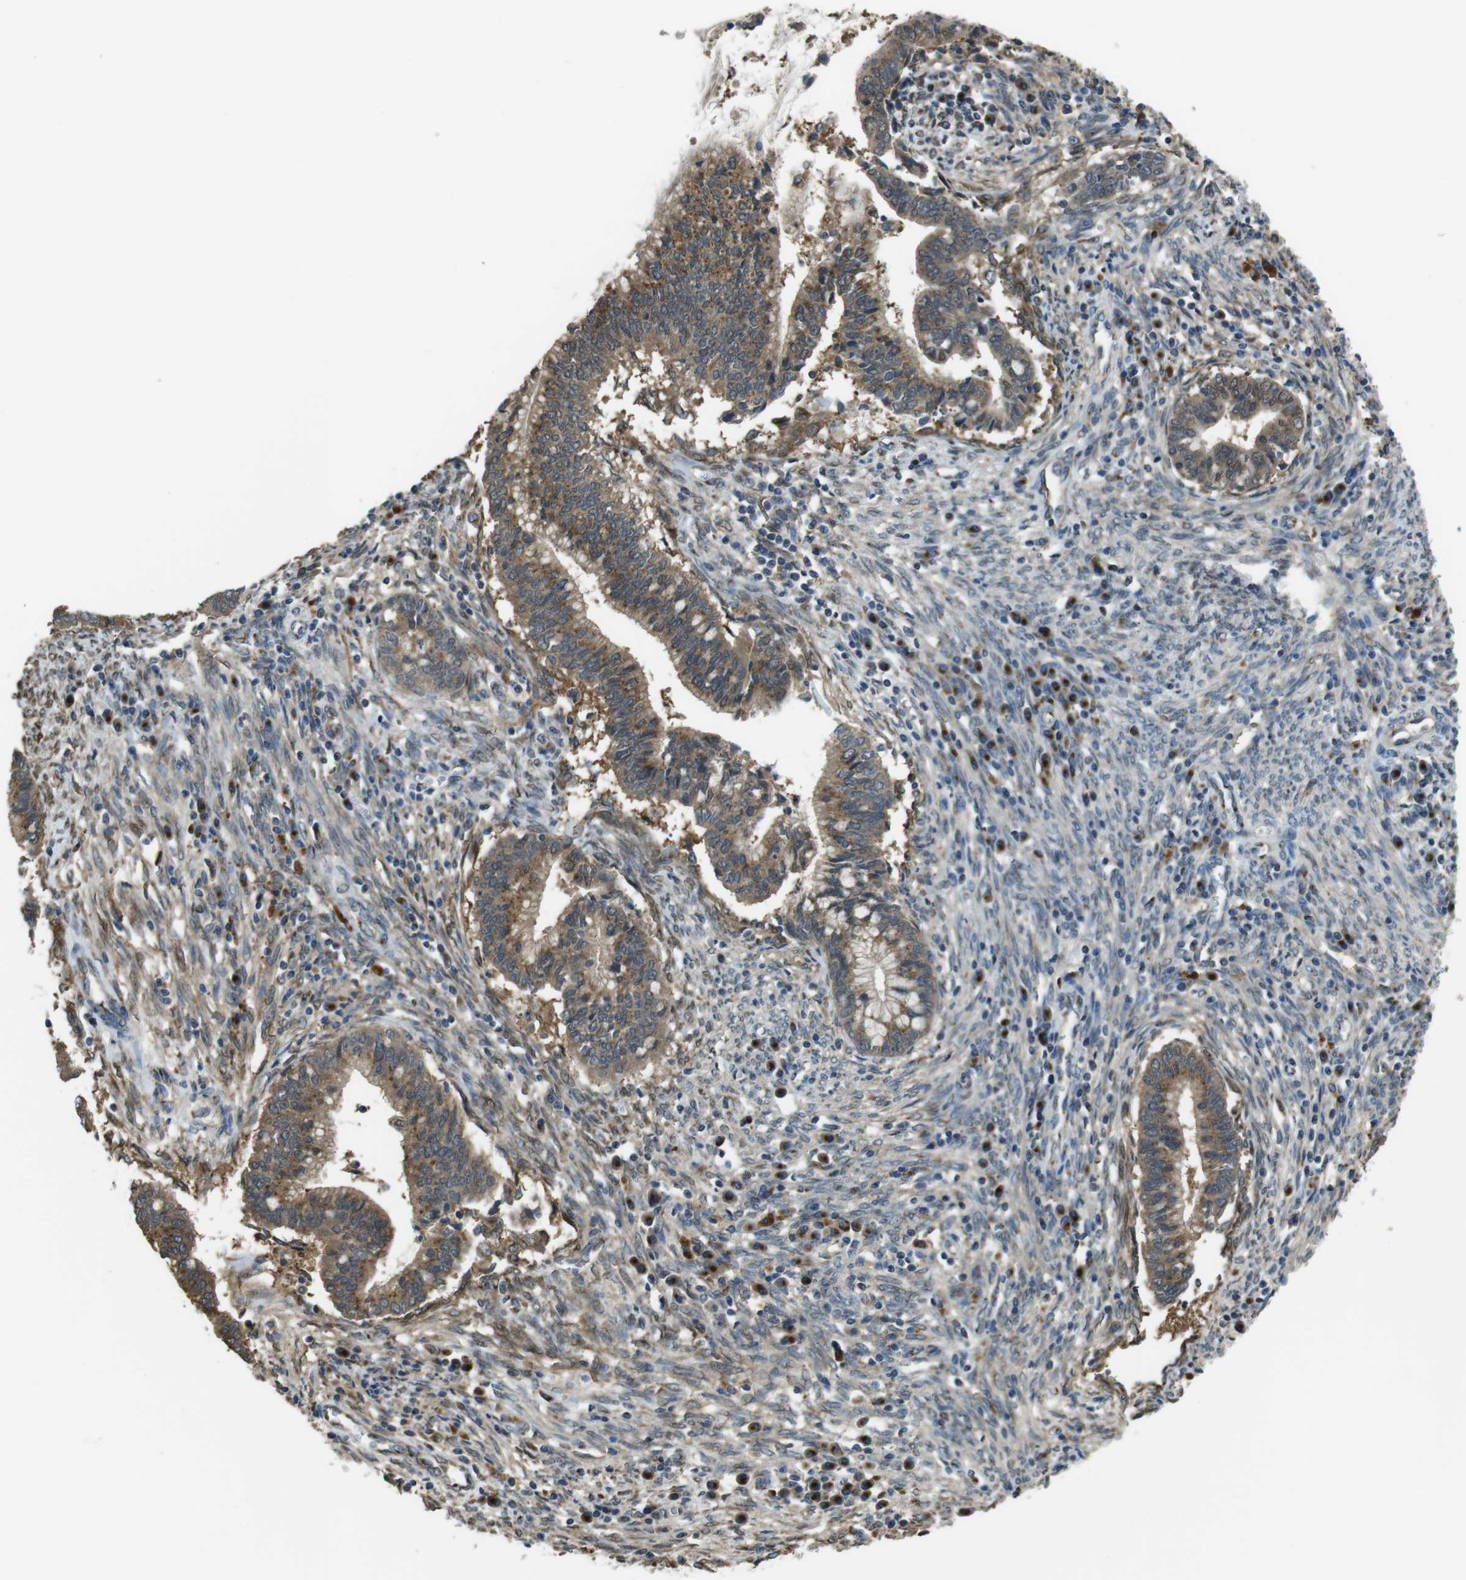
{"staining": {"intensity": "moderate", "quantity": ">75%", "location": "cytoplasmic/membranous"}, "tissue": "cervical cancer", "cell_type": "Tumor cells", "image_type": "cancer", "snomed": [{"axis": "morphology", "description": "Adenocarcinoma, NOS"}, {"axis": "topography", "description": "Cervix"}], "caption": "Tumor cells show moderate cytoplasmic/membranous expression in about >75% of cells in adenocarcinoma (cervical).", "gene": "RAB6A", "patient": {"sex": "female", "age": 44}}